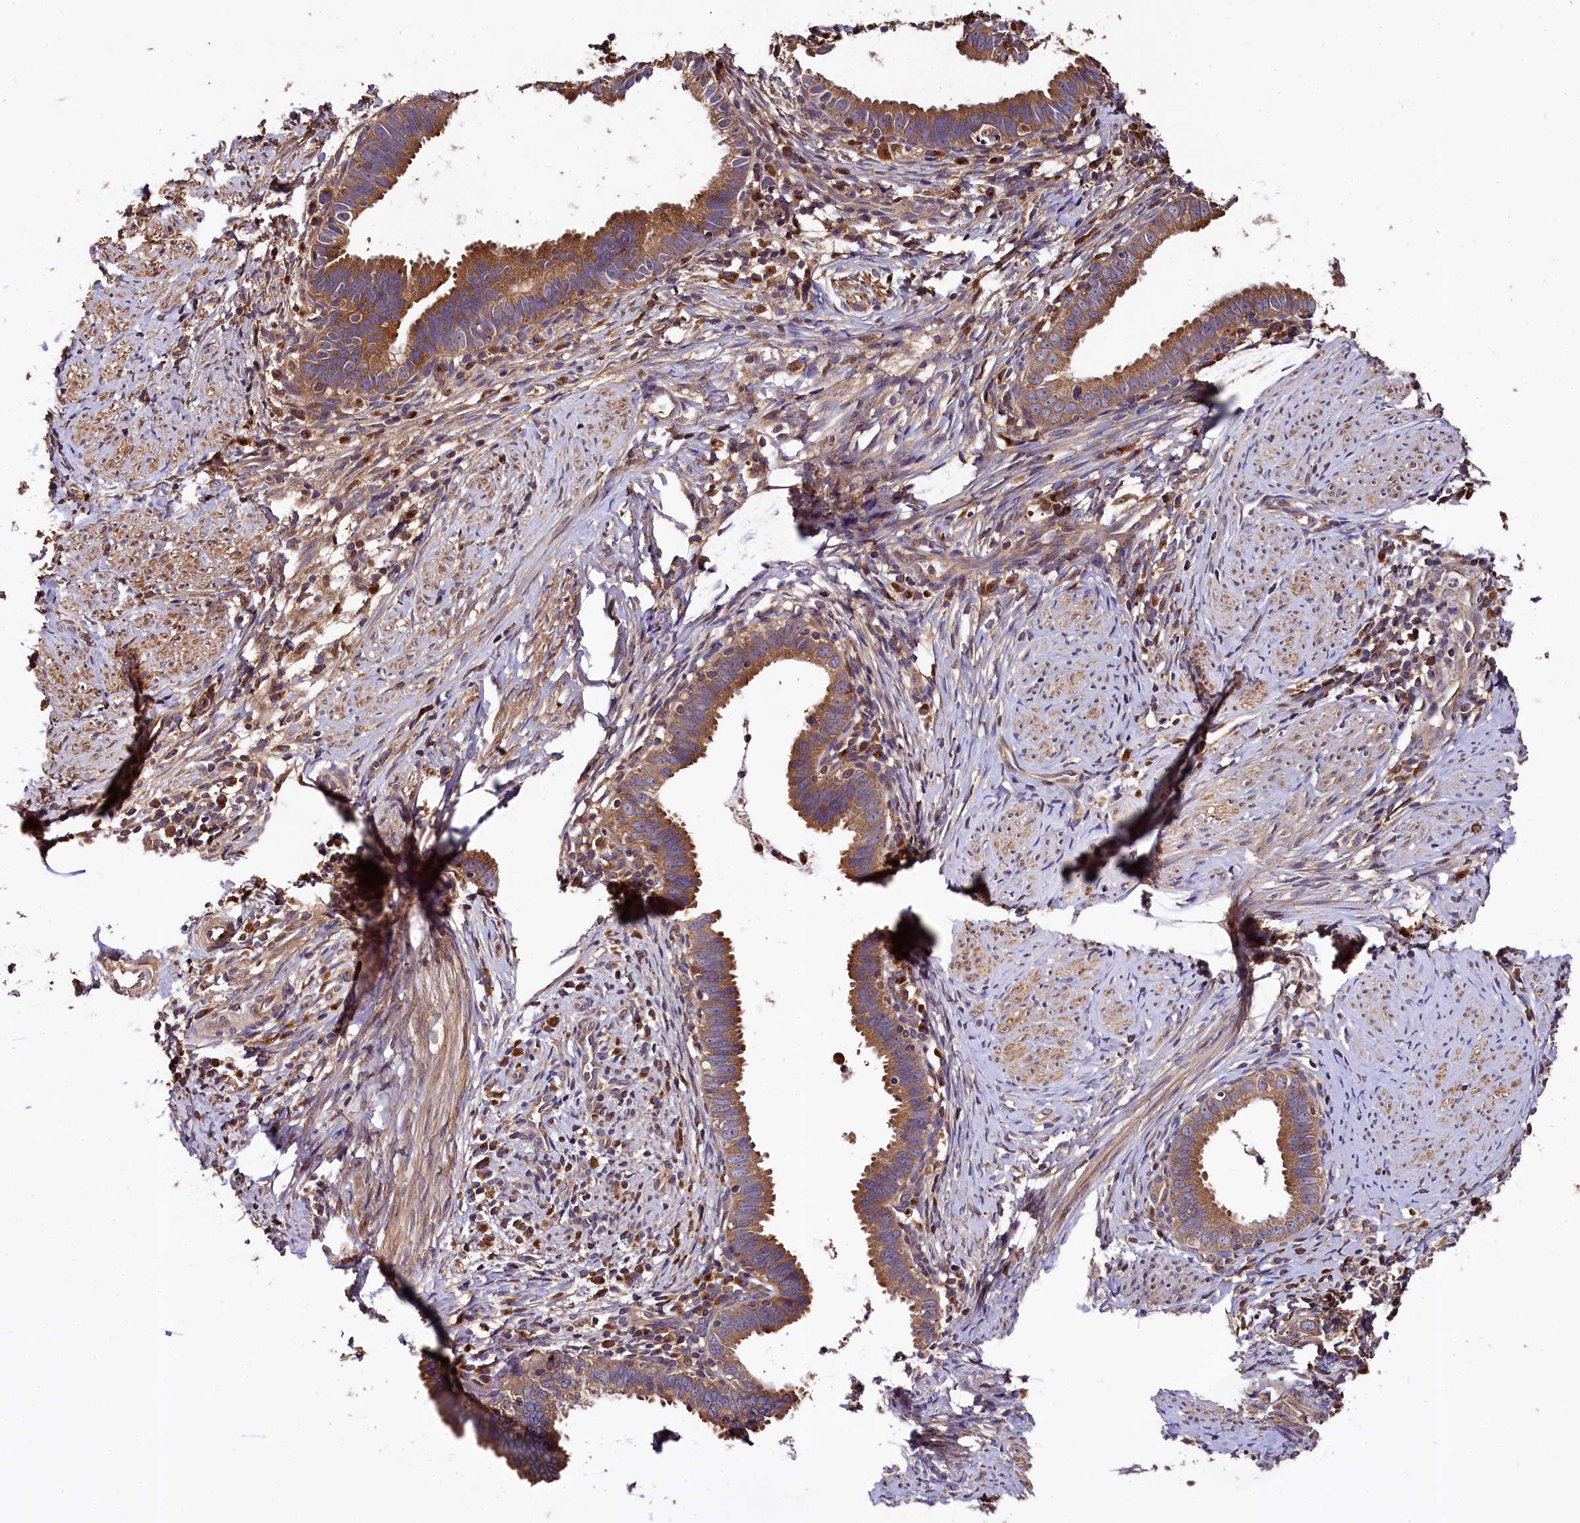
{"staining": {"intensity": "moderate", "quantity": ">75%", "location": "cytoplasmic/membranous"}, "tissue": "cervical cancer", "cell_type": "Tumor cells", "image_type": "cancer", "snomed": [{"axis": "morphology", "description": "Adenocarcinoma, NOS"}, {"axis": "topography", "description": "Cervix"}], "caption": "IHC histopathology image of human adenocarcinoma (cervical) stained for a protein (brown), which exhibits medium levels of moderate cytoplasmic/membranous positivity in approximately >75% of tumor cells.", "gene": "KLC2", "patient": {"sex": "female", "age": 36}}